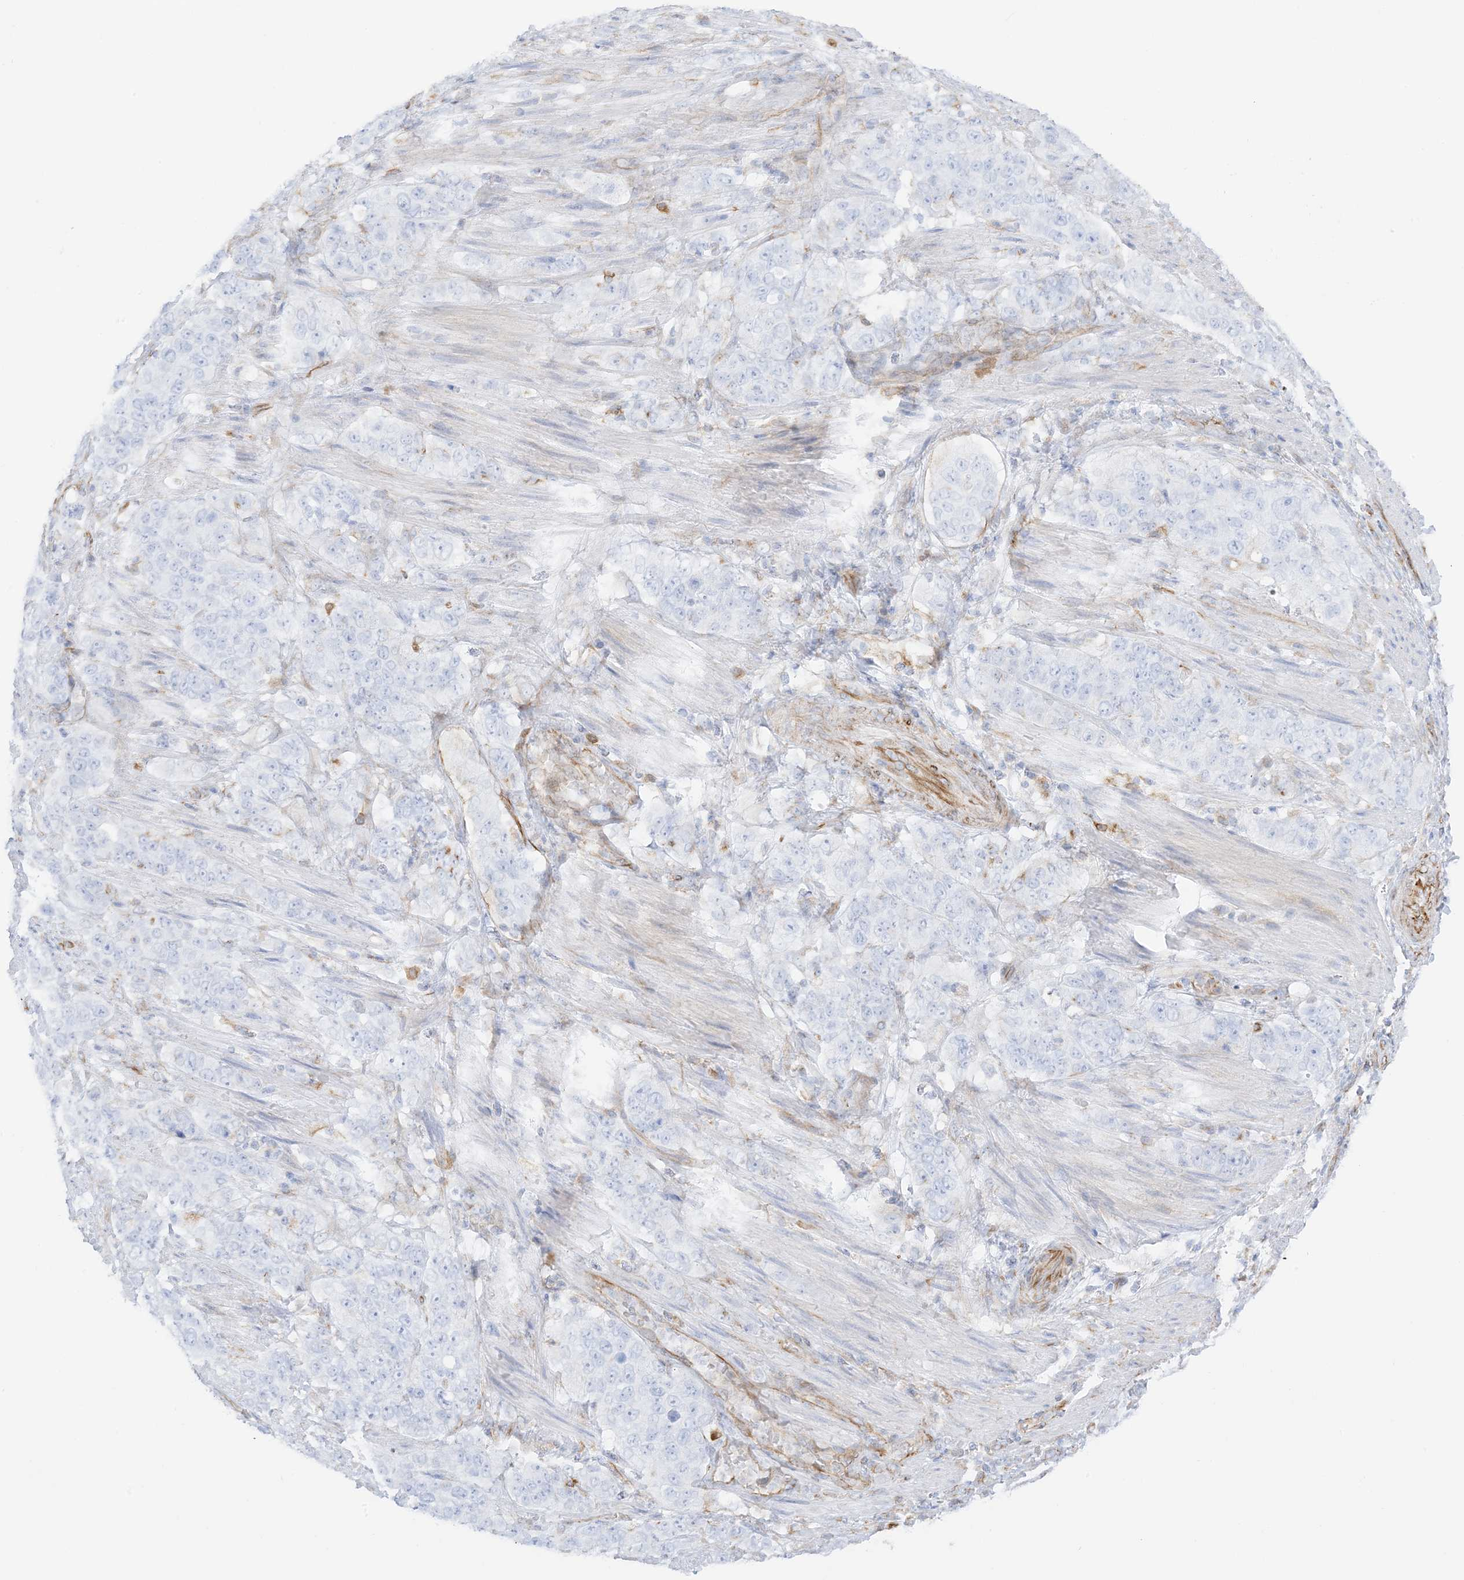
{"staining": {"intensity": "negative", "quantity": "none", "location": "none"}, "tissue": "stomach cancer", "cell_type": "Tumor cells", "image_type": "cancer", "snomed": [{"axis": "morphology", "description": "Adenocarcinoma, NOS"}, {"axis": "topography", "description": "Stomach"}], "caption": "This is a histopathology image of immunohistochemistry staining of adenocarcinoma (stomach), which shows no staining in tumor cells.", "gene": "PID1", "patient": {"sex": "male", "age": 48}}